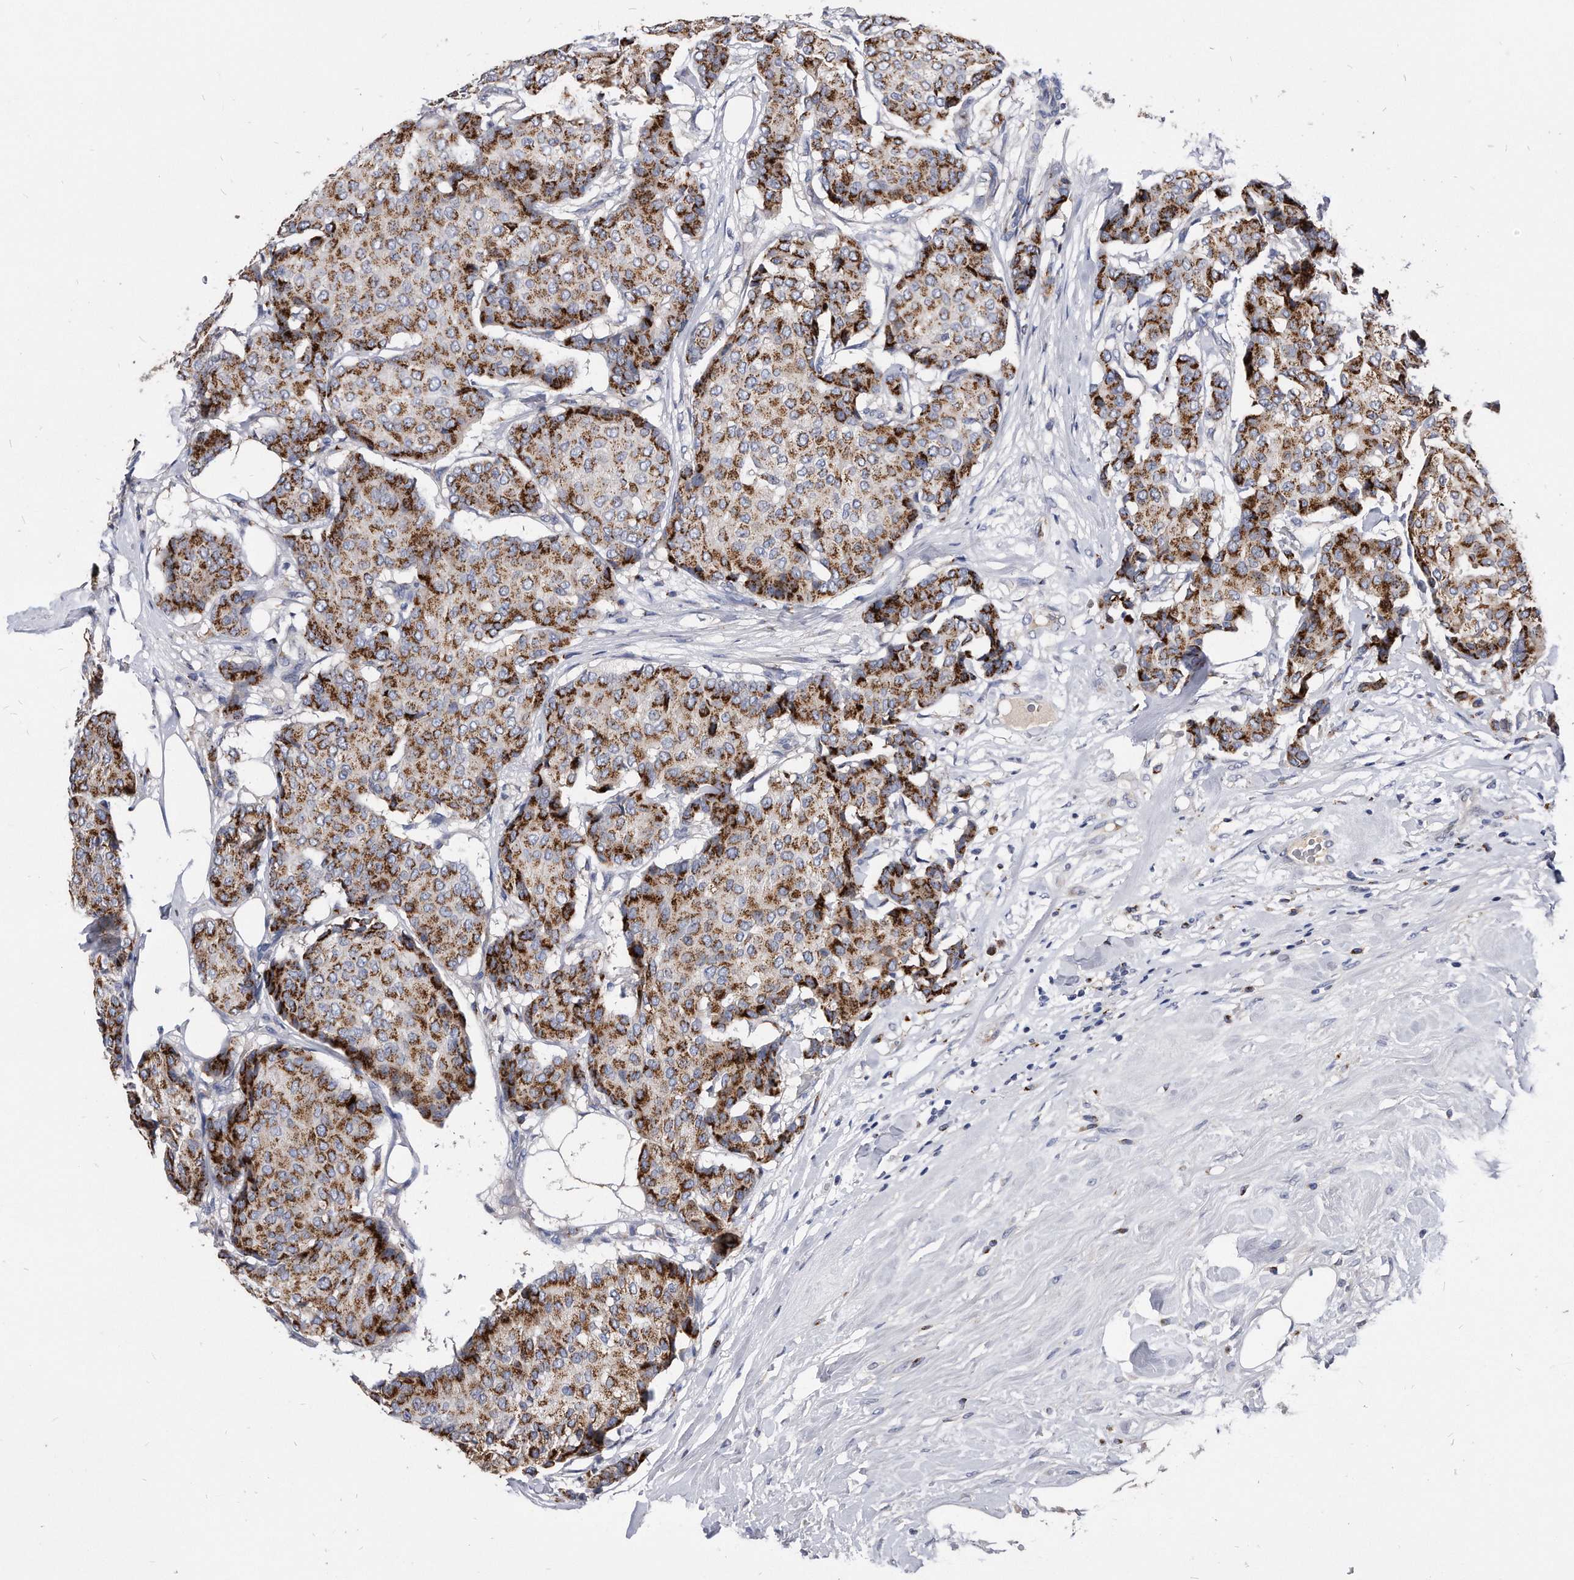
{"staining": {"intensity": "moderate", "quantity": ">75%", "location": "cytoplasmic/membranous"}, "tissue": "breast cancer", "cell_type": "Tumor cells", "image_type": "cancer", "snomed": [{"axis": "morphology", "description": "Duct carcinoma"}, {"axis": "topography", "description": "Breast"}], "caption": "Immunohistochemical staining of breast cancer (intraductal carcinoma) exhibits medium levels of moderate cytoplasmic/membranous positivity in approximately >75% of tumor cells. (Stains: DAB in brown, nuclei in blue, Microscopy: brightfield microscopy at high magnification).", "gene": "MGAT4A", "patient": {"sex": "female", "age": 75}}